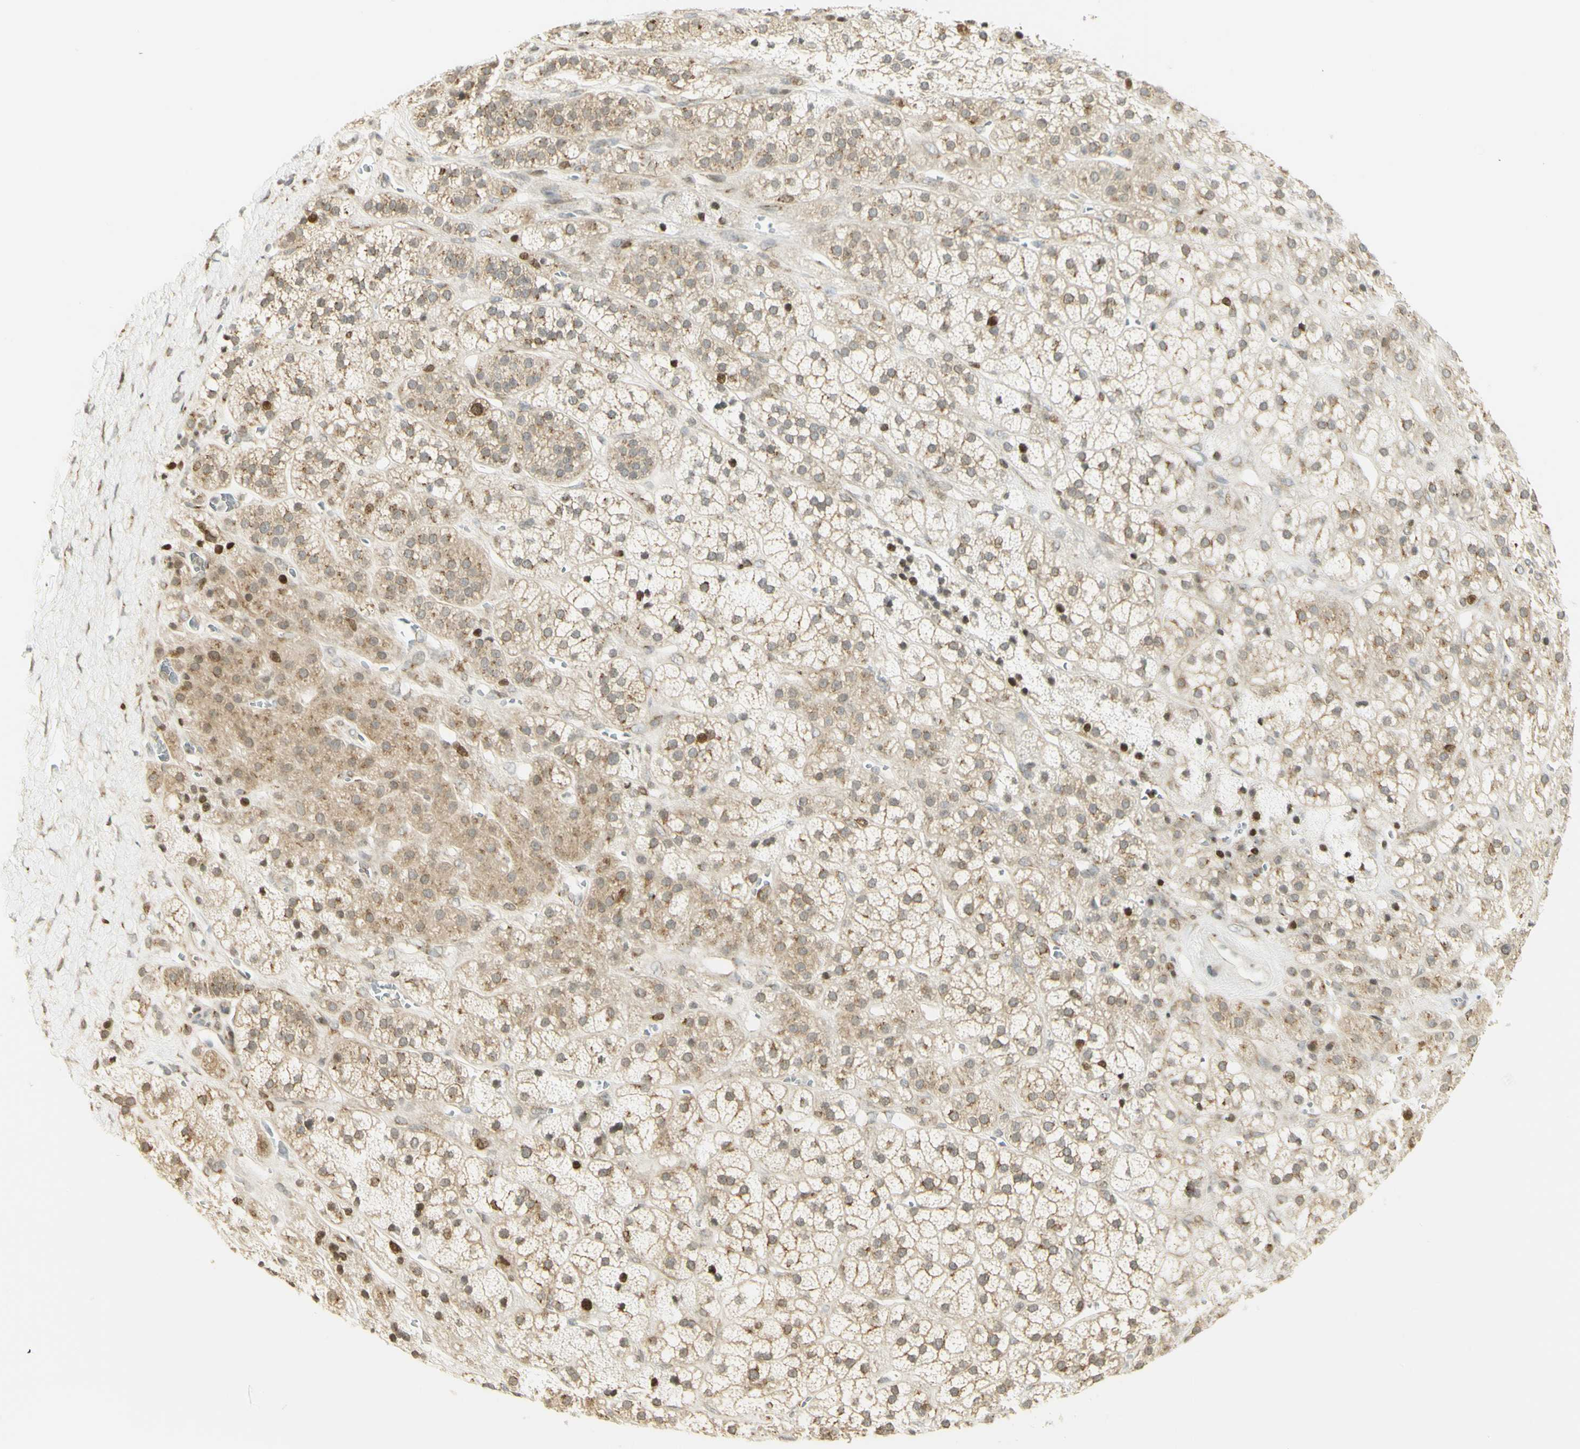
{"staining": {"intensity": "moderate", "quantity": ">75%", "location": "cytoplasmic/membranous,nuclear"}, "tissue": "adrenal gland", "cell_type": "Glandular cells", "image_type": "normal", "snomed": [{"axis": "morphology", "description": "Normal tissue, NOS"}, {"axis": "topography", "description": "Adrenal gland"}], "caption": "A photomicrograph showing moderate cytoplasmic/membranous,nuclear expression in about >75% of glandular cells in normal adrenal gland, as visualized by brown immunohistochemical staining.", "gene": "KIF11", "patient": {"sex": "male", "age": 56}}